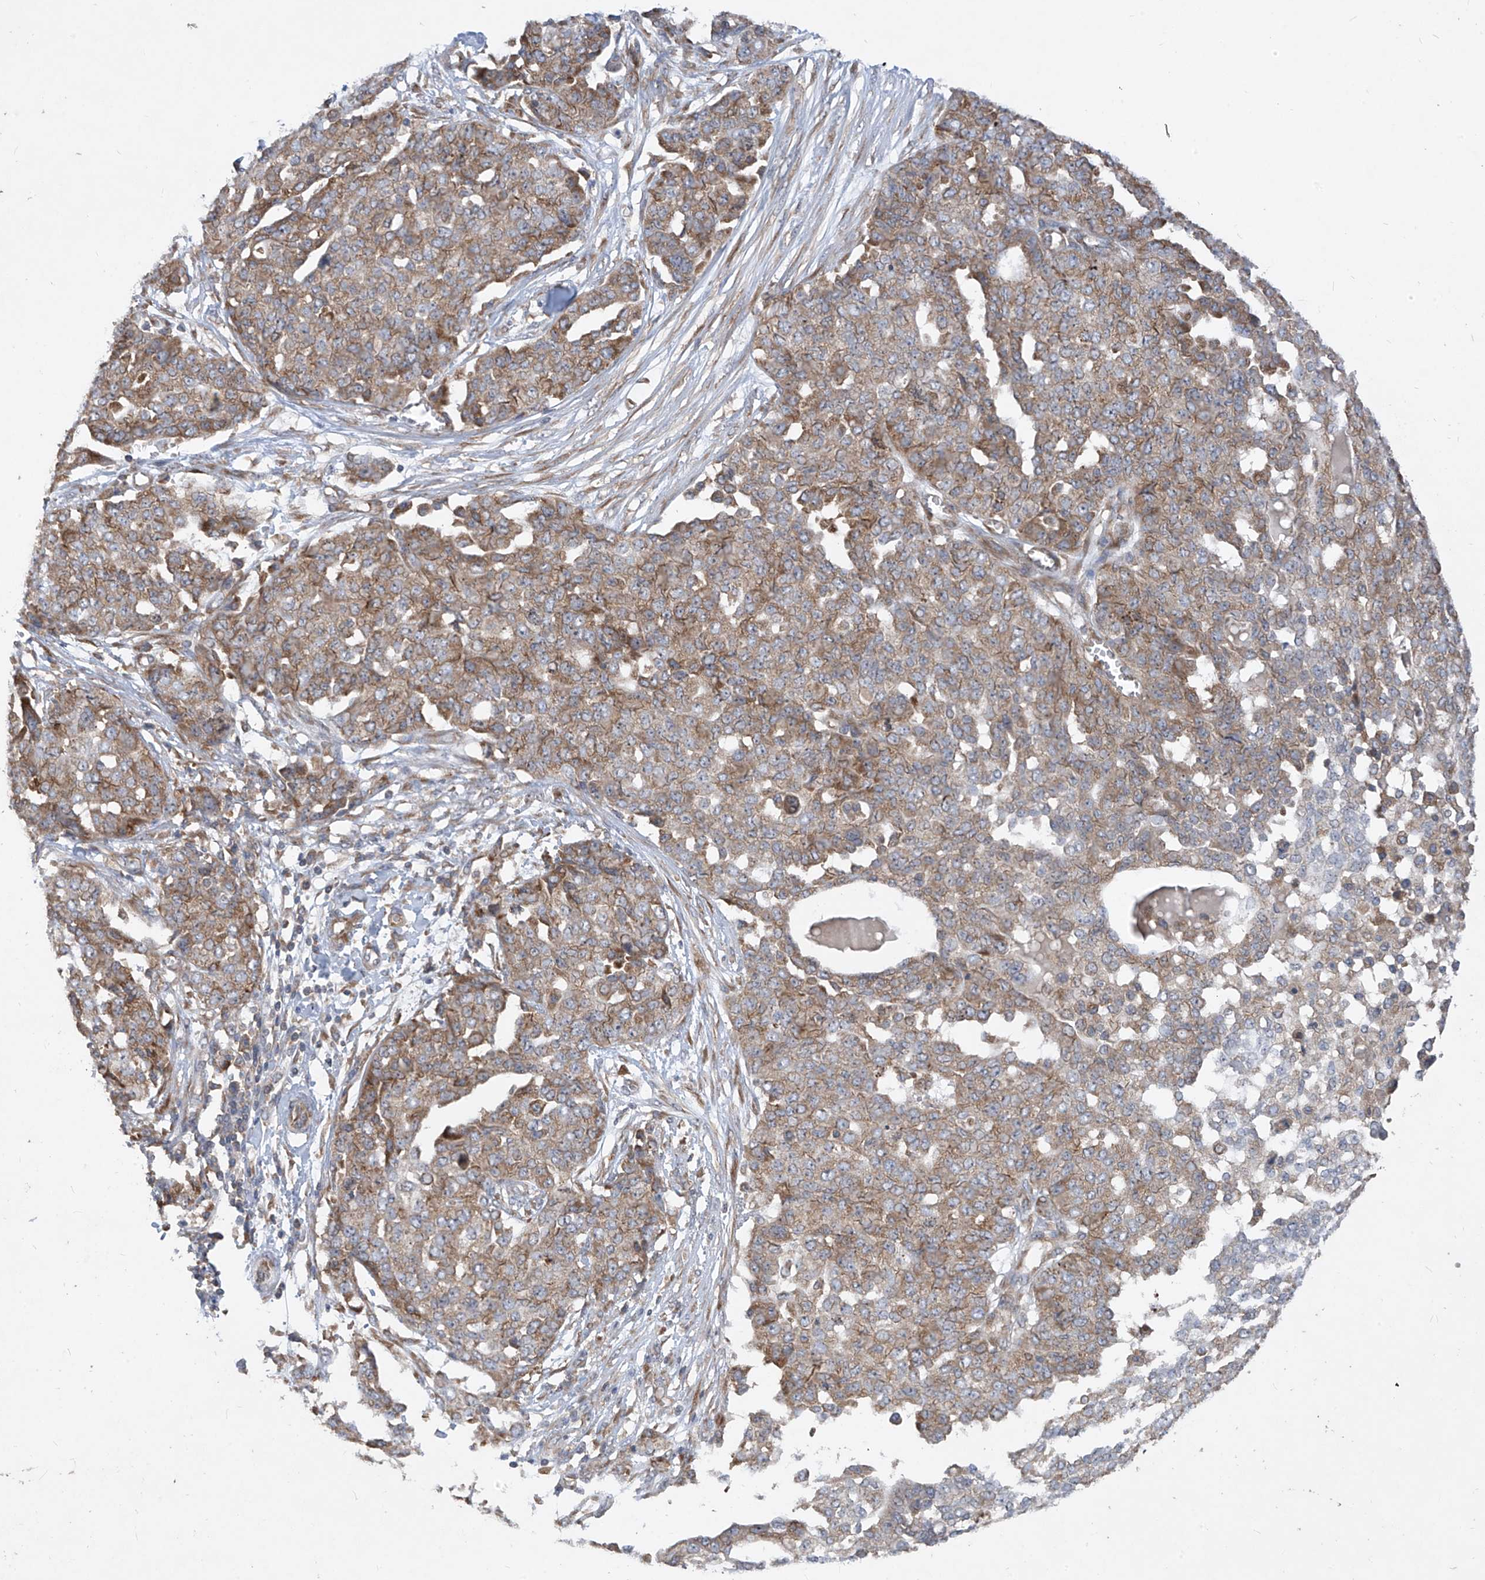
{"staining": {"intensity": "weak", "quantity": ">75%", "location": "cytoplasmic/membranous"}, "tissue": "ovarian cancer", "cell_type": "Tumor cells", "image_type": "cancer", "snomed": [{"axis": "morphology", "description": "Cystadenocarcinoma, serous, NOS"}, {"axis": "topography", "description": "Soft tissue"}, {"axis": "topography", "description": "Ovary"}], "caption": "Weak cytoplasmic/membranous expression for a protein is present in approximately >75% of tumor cells of serous cystadenocarcinoma (ovarian) using IHC.", "gene": "RPL34", "patient": {"sex": "female", "age": 57}}